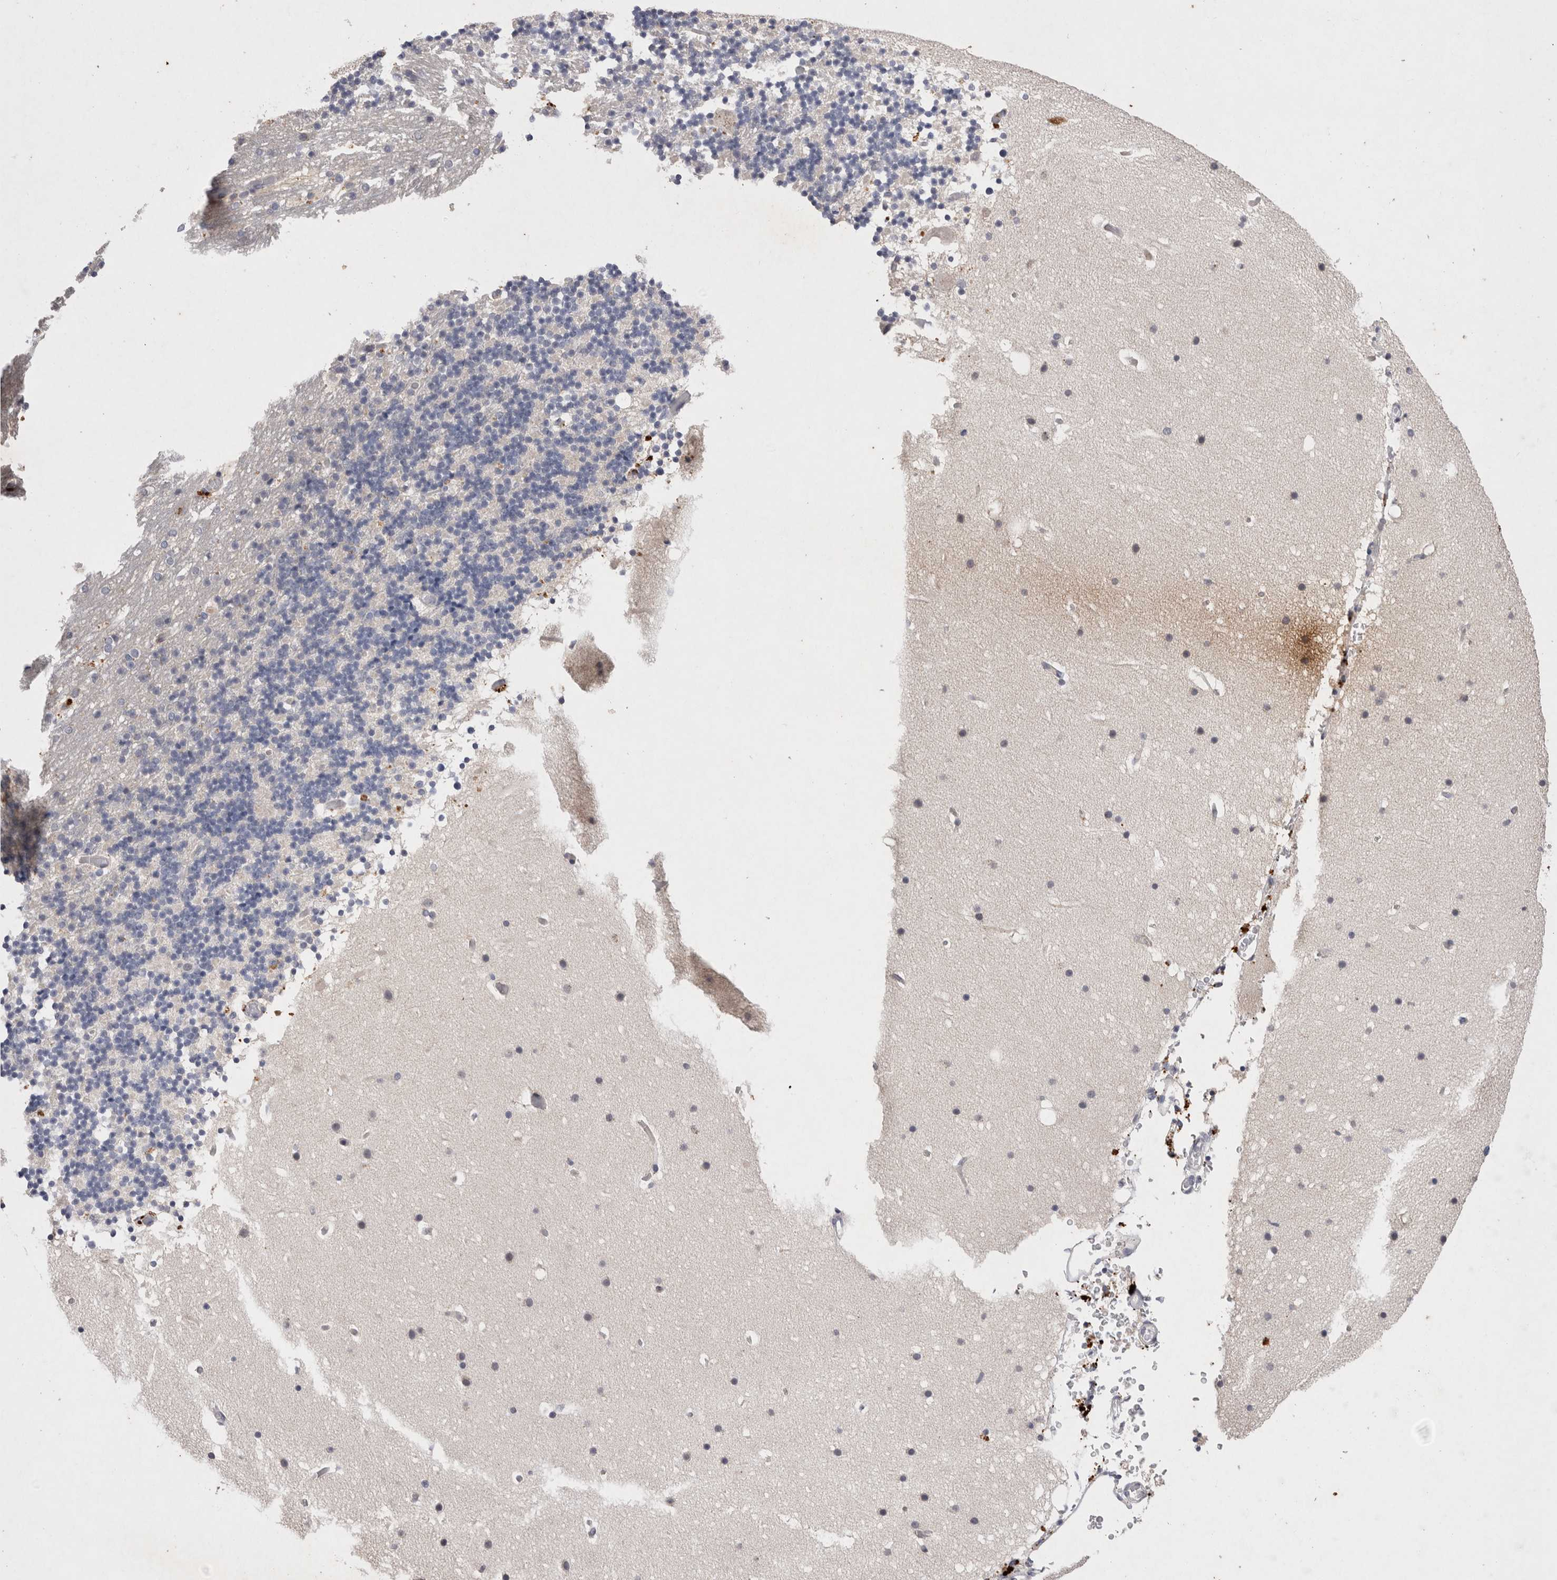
{"staining": {"intensity": "negative", "quantity": "none", "location": "none"}, "tissue": "cerebellum", "cell_type": "Cells in granular layer", "image_type": "normal", "snomed": [{"axis": "morphology", "description": "Normal tissue, NOS"}, {"axis": "topography", "description": "Cerebellum"}], "caption": "Immunohistochemistry of normal human cerebellum shows no positivity in cells in granular layer. (Immunohistochemistry, brightfield microscopy, high magnification).", "gene": "RASSF3", "patient": {"sex": "male", "age": 57}}